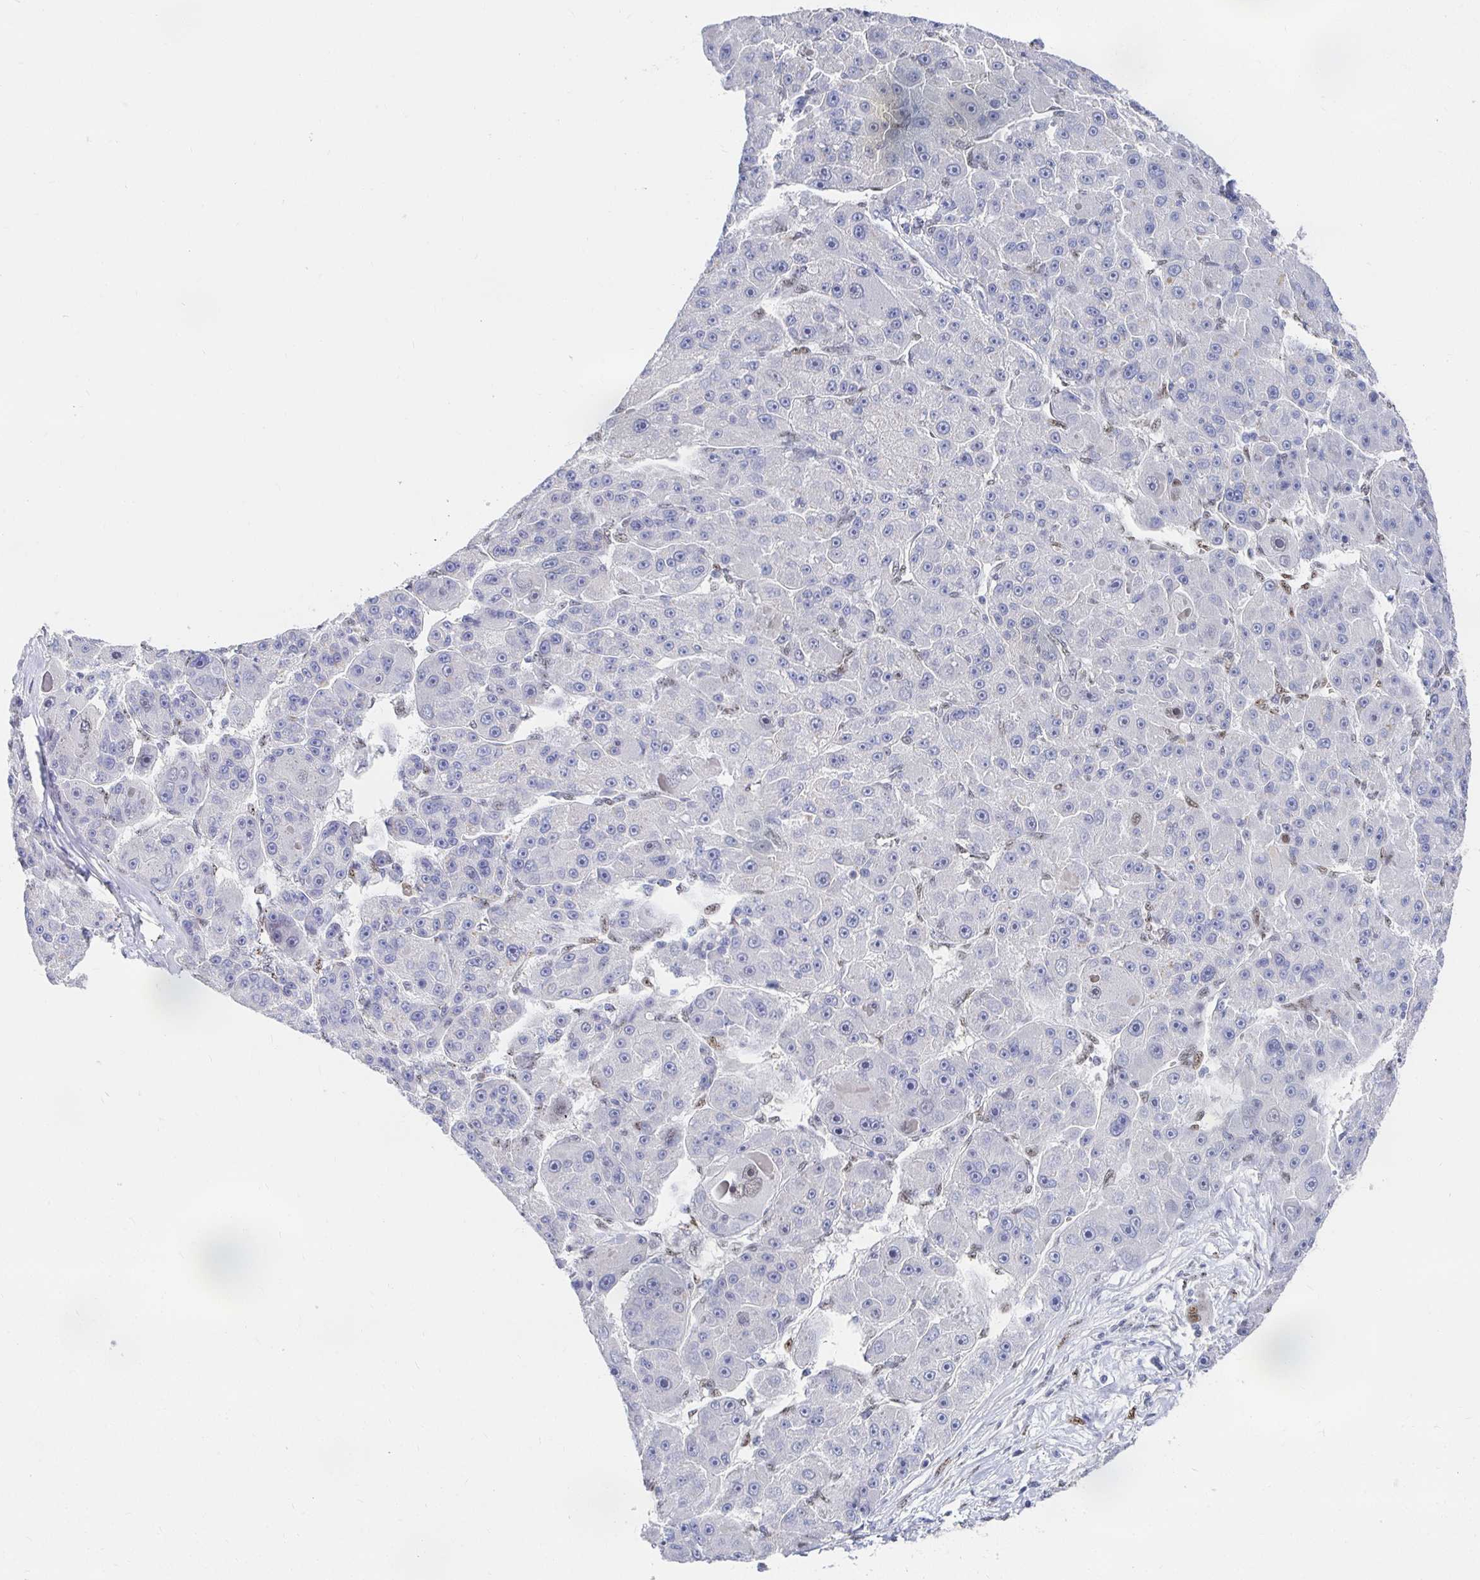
{"staining": {"intensity": "negative", "quantity": "none", "location": "none"}, "tissue": "liver cancer", "cell_type": "Tumor cells", "image_type": "cancer", "snomed": [{"axis": "morphology", "description": "Carcinoma, Hepatocellular, NOS"}, {"axis": "topography", "description": "Liver"}], "caption": "IHC histopathology image of neoplastic tissue: liver hepatocellular carcinoma stained with DAB (3,3'-diaminobenzidine) demonstrates no significant protein staining in tumor cells.", "gene": "CLIC3", "patient": {"sex": "male", "age": 76}}